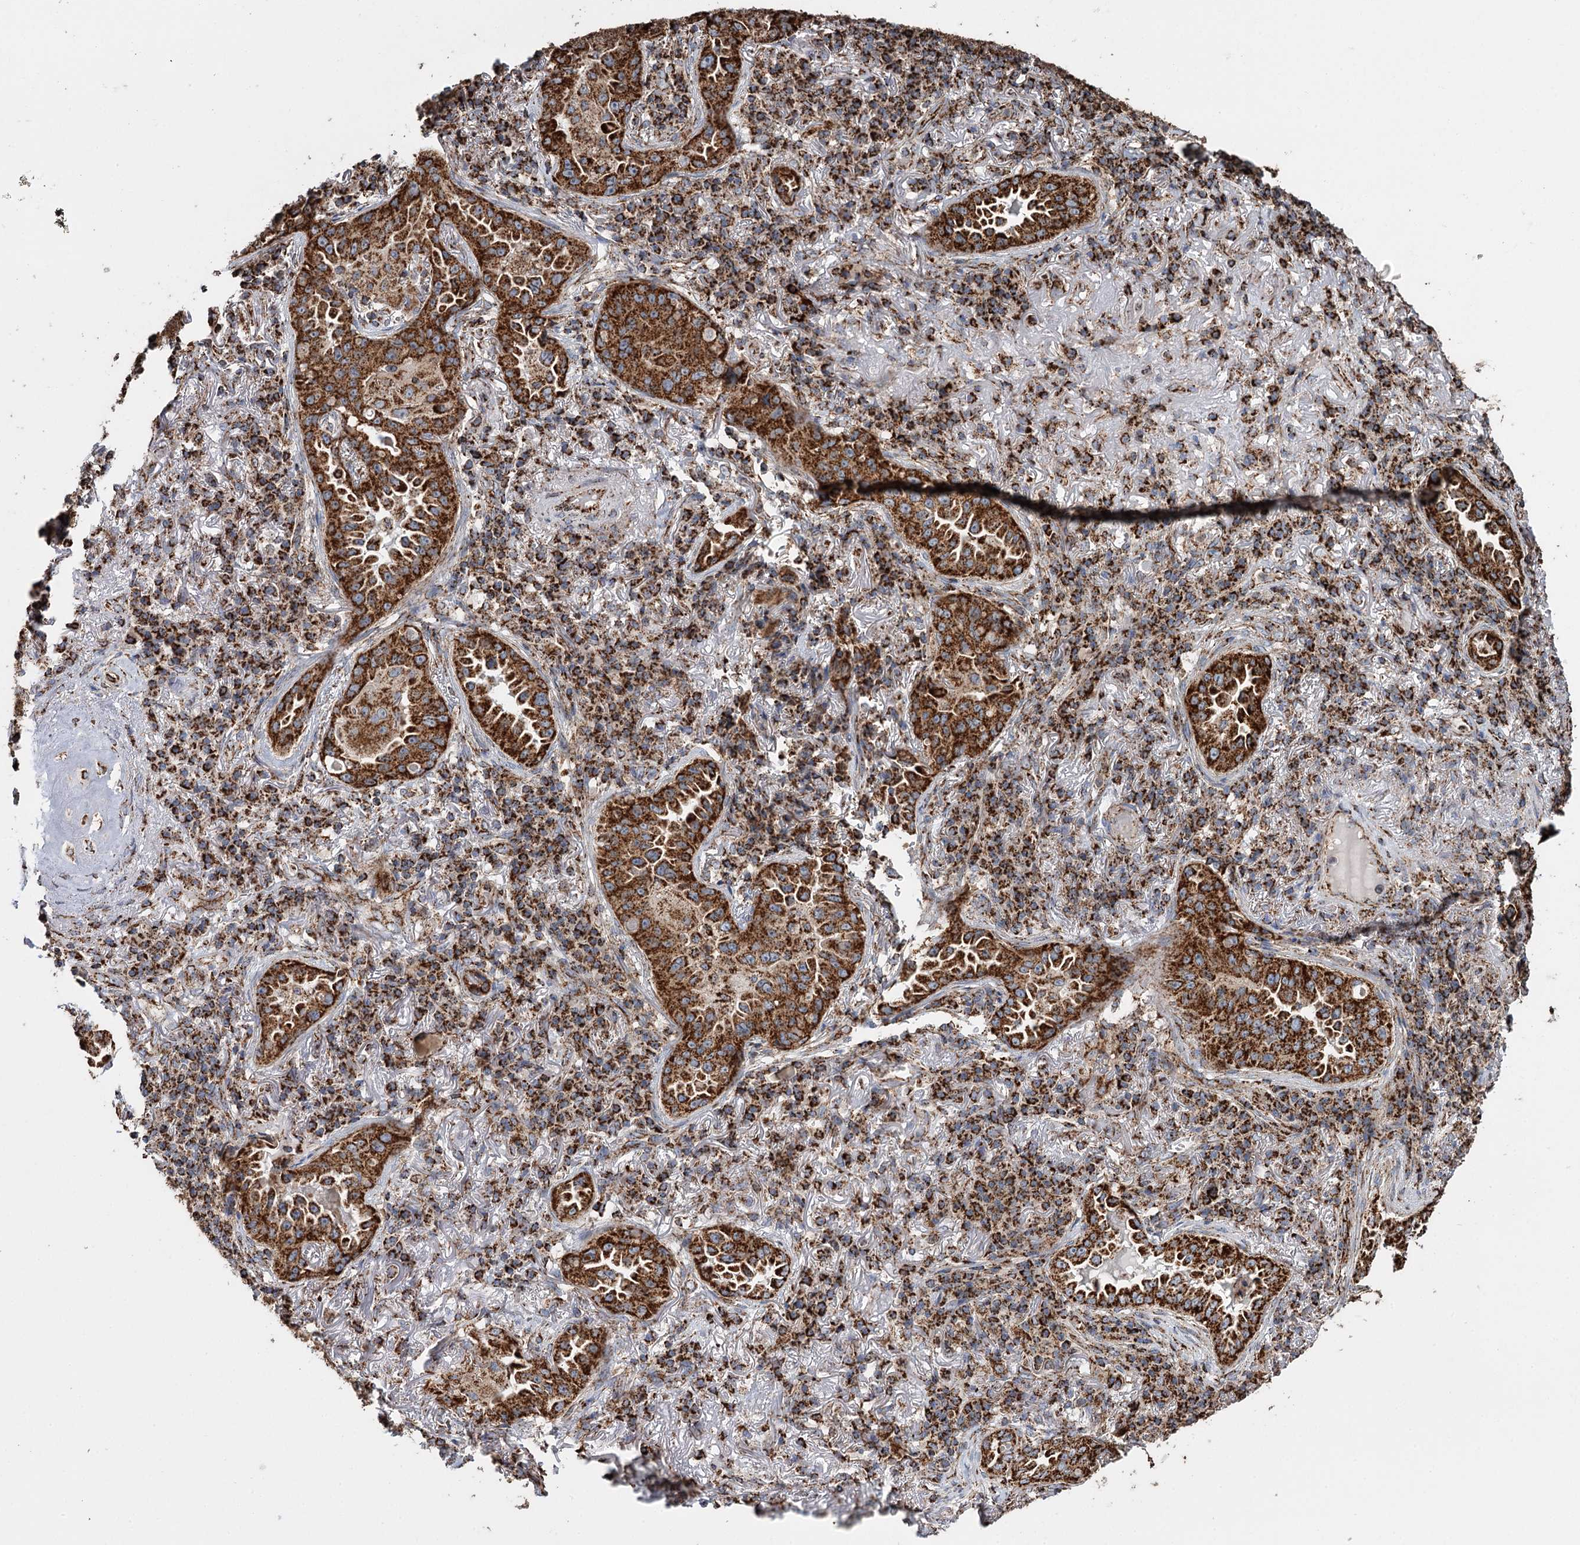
{"staining": {"intensity": "strong", "quantity": ">75%", "location": "cytoplasmic/membranous"}, "tissue": "lung cancer", "cell_type": "Tumor cells", "image_type": "cancer", "snomed": [{"axis": "morphology", "description": "Adenocarcinoma, NOS"}, {"axis": "topography", "description": "Lung"}], "caption": "Lung cancer (adenocarcinoma) stained with immunohistochemistry (IHC) displays strong cytoplasmic/membranous expression in approximately >75% of tumor cells.", "gene": "APH1A", "patient": {"sex": "female", "age": 69}}